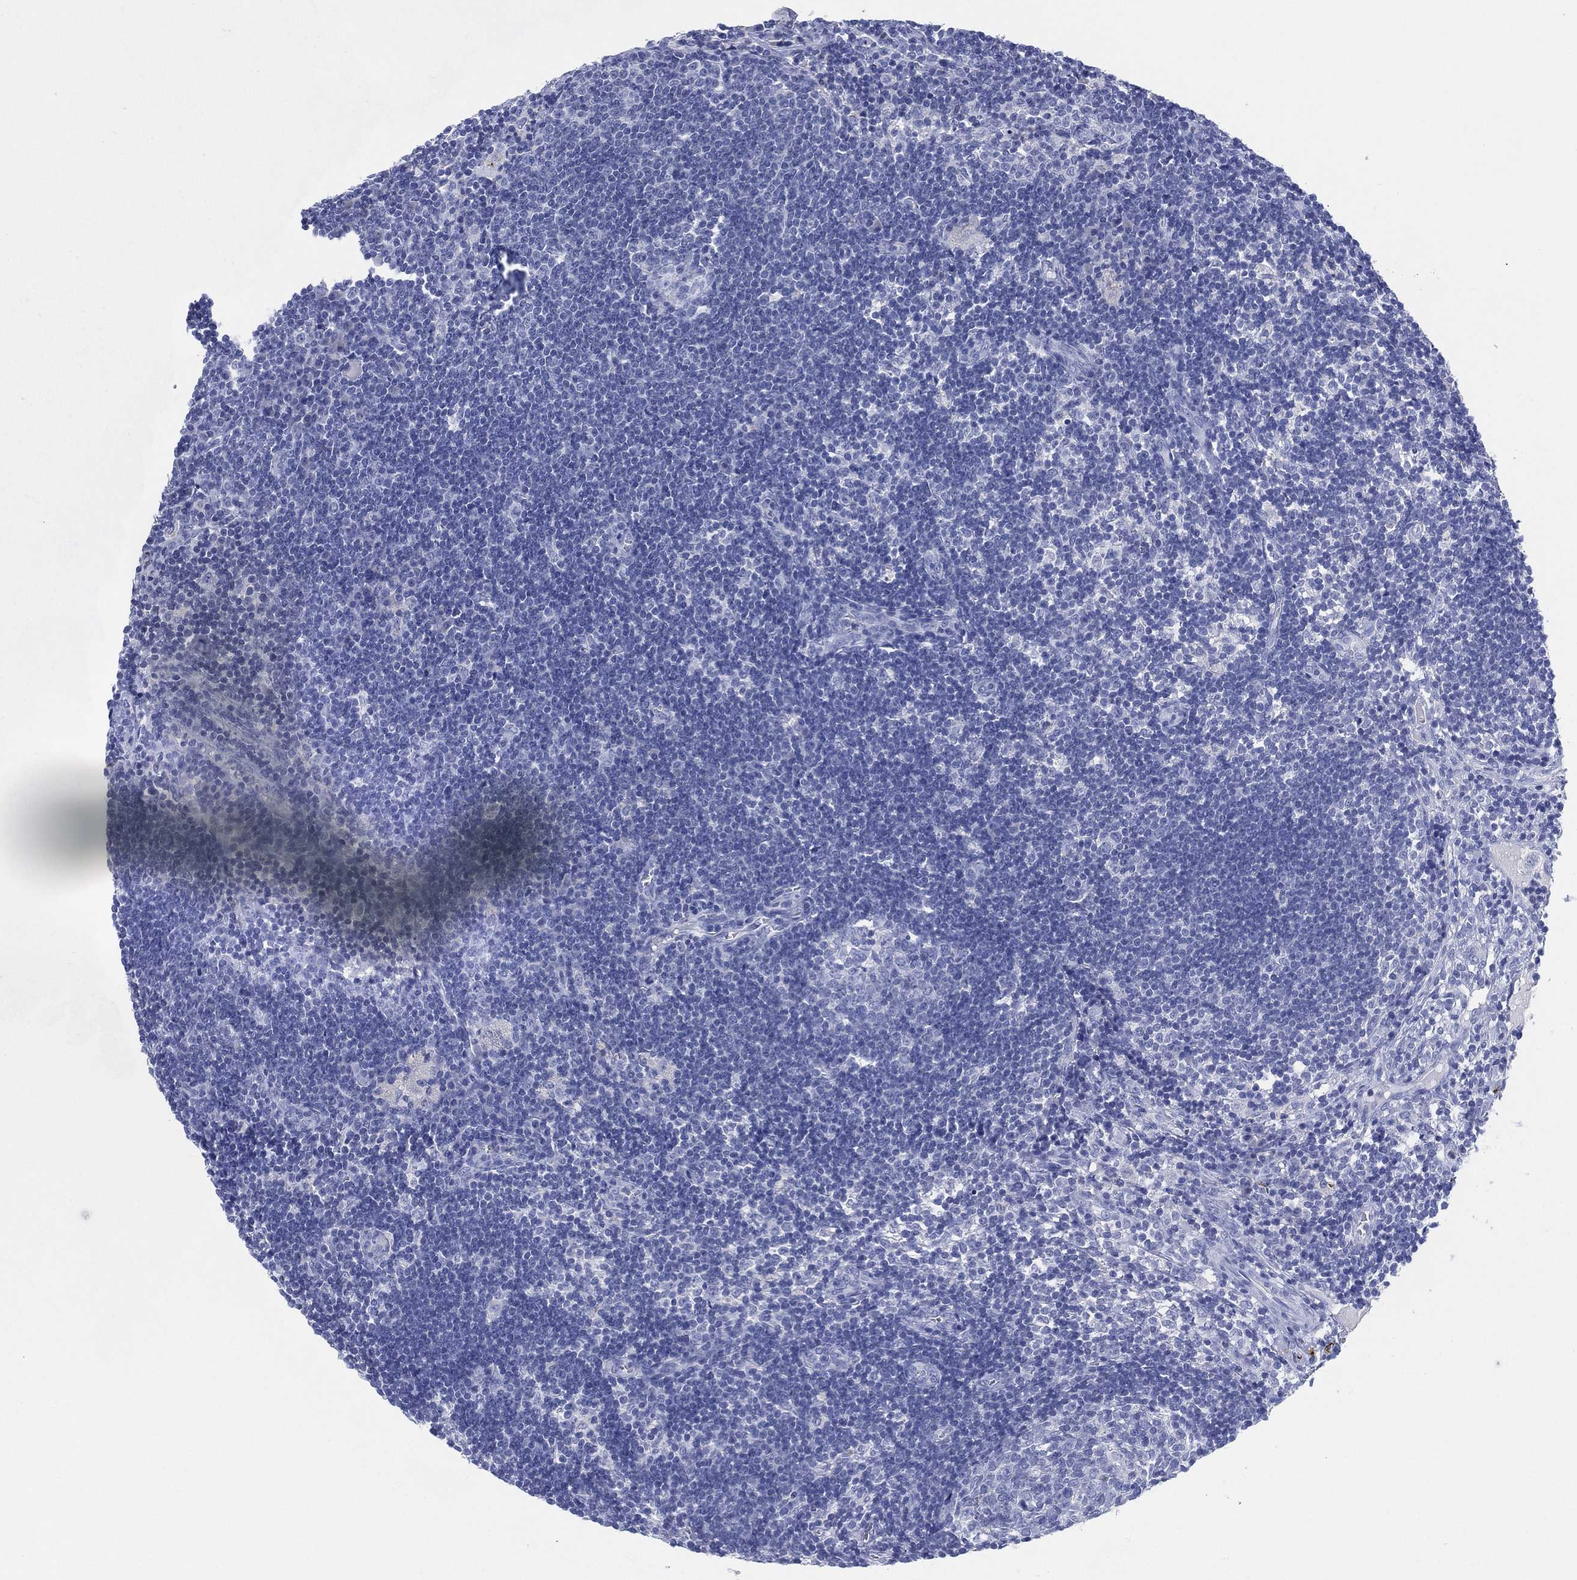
{"staining": {"intensity": "negative", "quantity": "none", "location": "none"}, "tissue": "lymph node", "cell_type": "Germinal center cells", "image_type": "normal", "snomed": [{"axis": "morphology", "description": "Normal tissue, NOS"}, {"axis": "morphology", "description": "Adenocarcinoma, NOS"}, {"axis": "topography", "description": "Lymph node"}, {"axis": "topography", "description": "Pancreas"}], "caption": "IHC image of normal lymph node stained for a protein (brown), which shows no staining in germinal center cells.", "gene": "SLC9C2", "patient": {"sex": "female", "age": 58}}